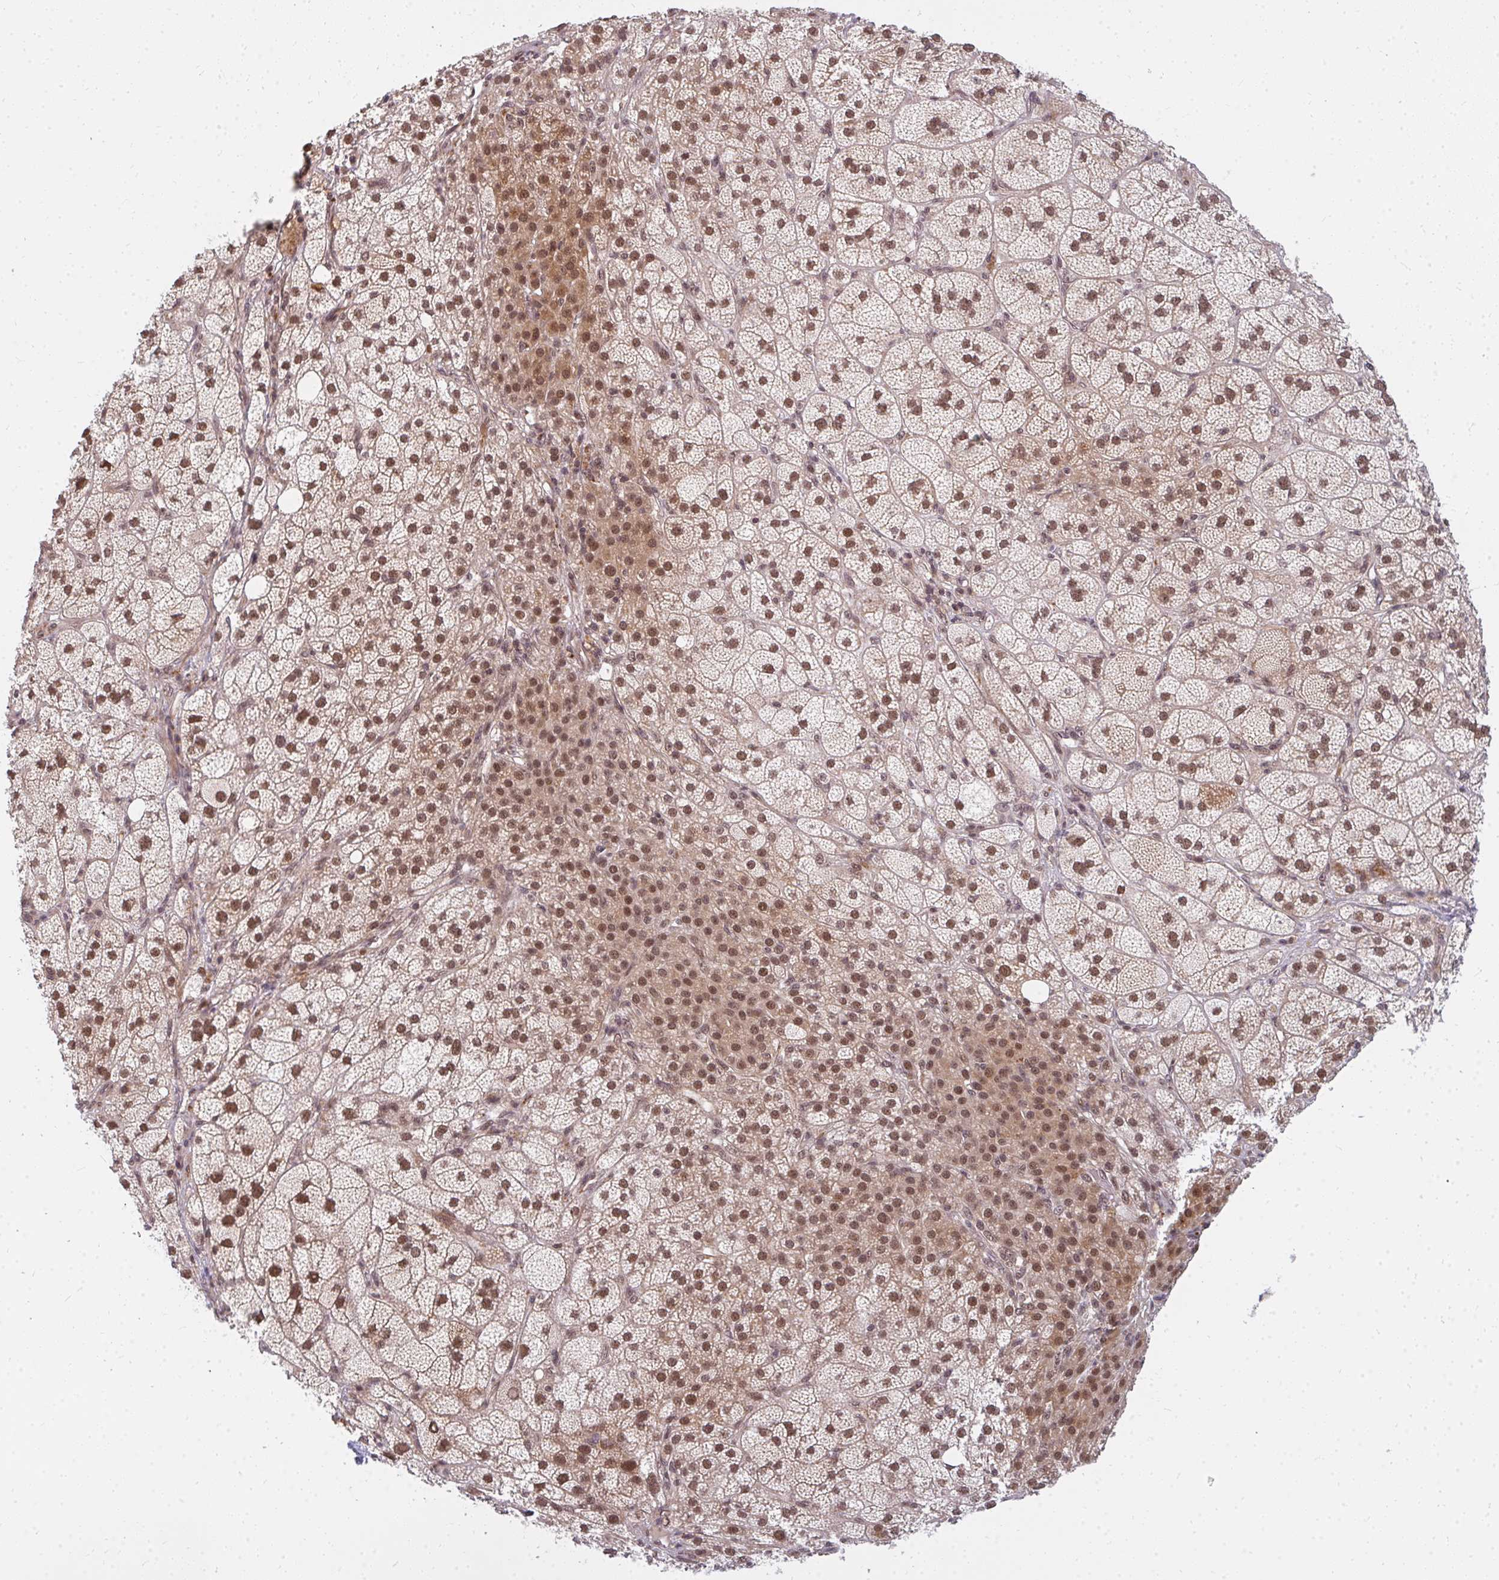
{"staining": {"intensity": "strong", "quantity": ">75%", "location": "cytoplasmic/membranous,nuclear"}, "tissue": "adrenal gland", "cell_type": "Glandular cells", "image_type": "normal", "snomed": [{"axis": "morphology", "description": "Normal tissue, NOS"}, {"axis": "topography", "description": "Adrenal gland"}], "caption": "Protein staining by immunohistochemistry exhibits strong cytoplasmic/membranous,nuclear positivity in about >75% of glandular cells in normal adrenal gland. (DAB (3,3'-diaminobenzidine) = brown stain, brightfield microscopy at high magnification).", "gene": "GTF3C6", "patient": {"sex": "female", "age": 60}}